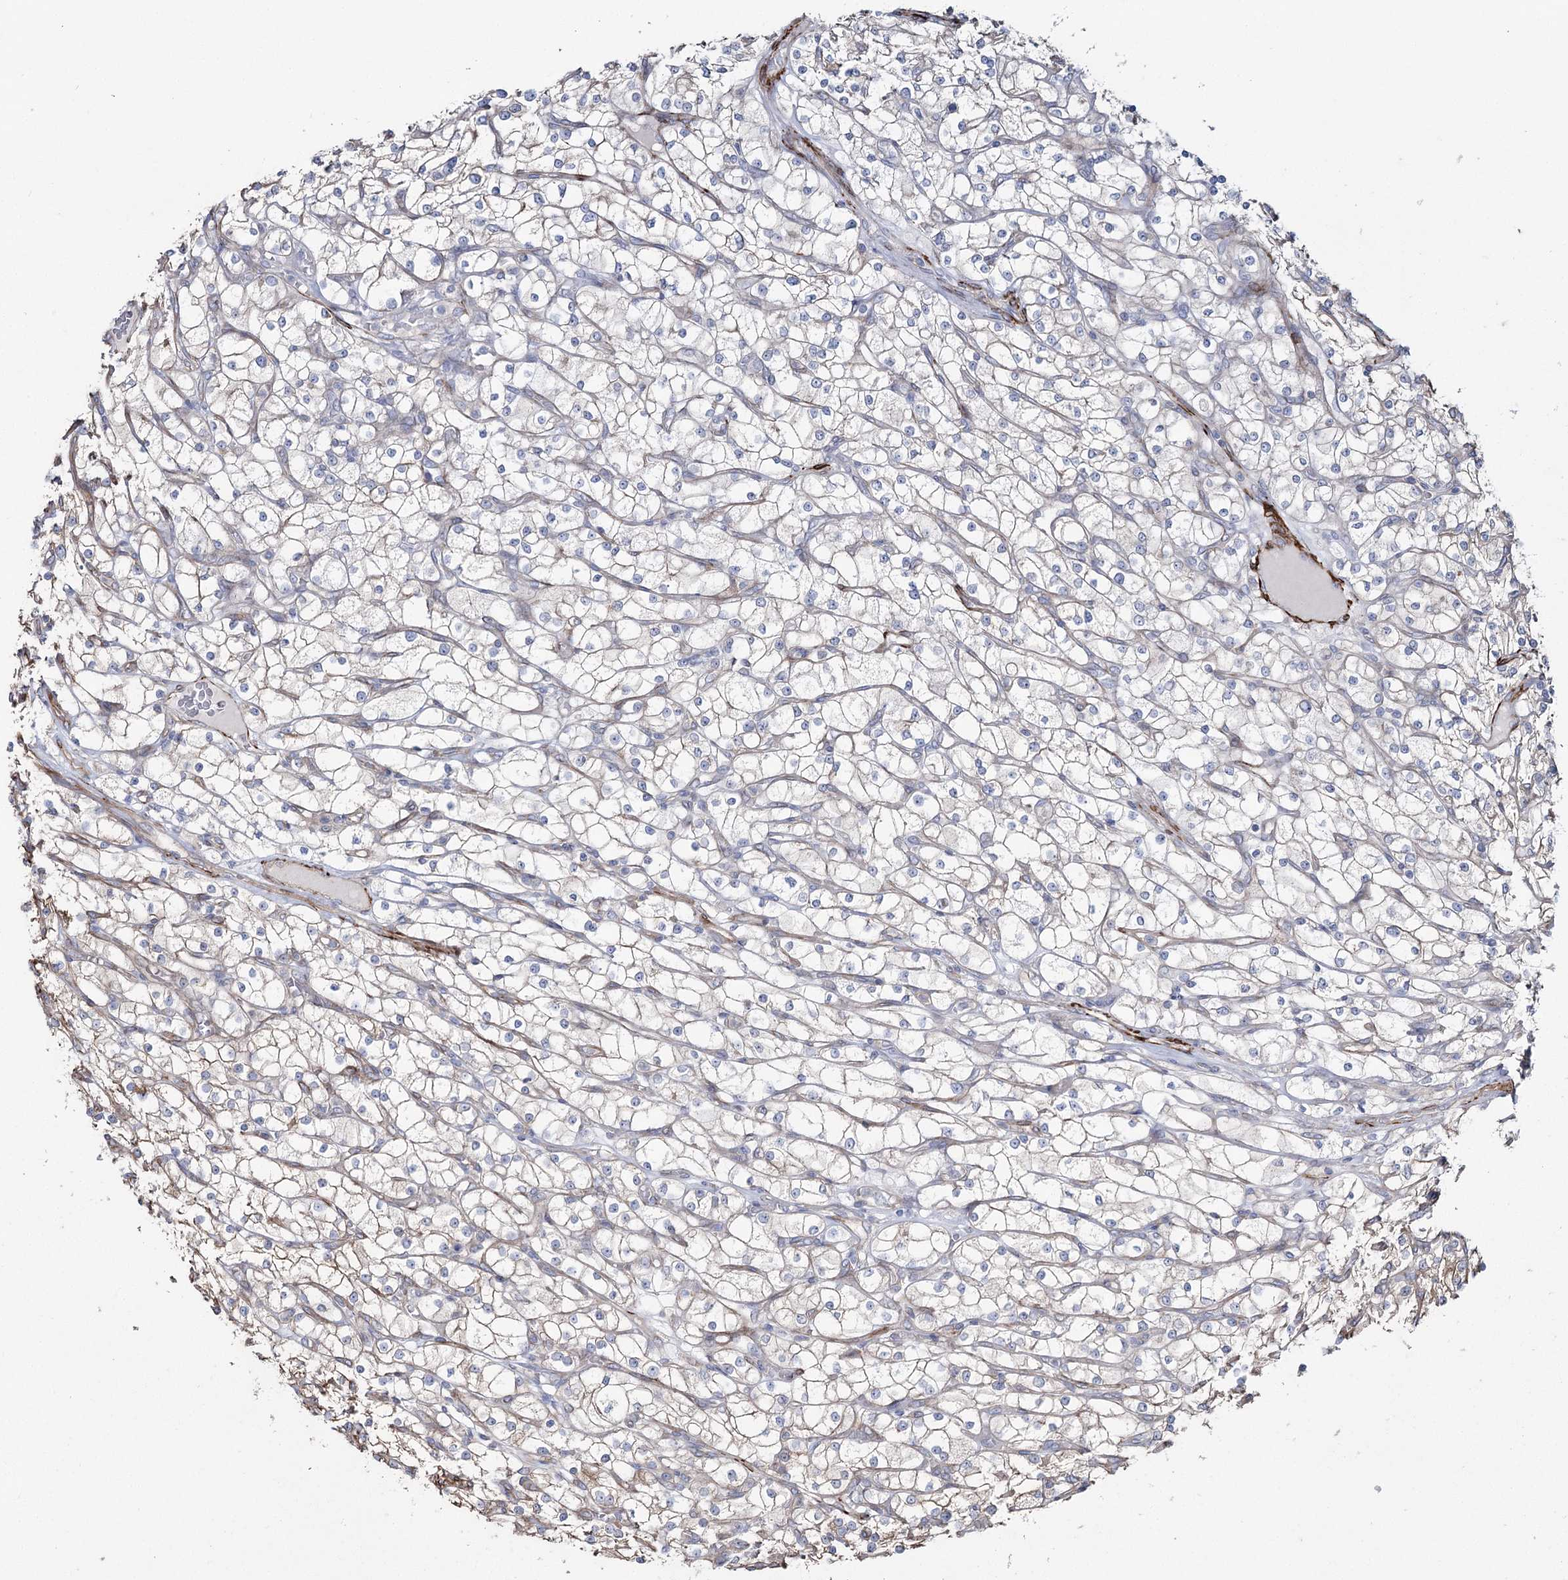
{"staining": {"intensity": "negative", "quantity": "none", "location": "none"}, "tissue": "renal cancer", "cell_type": "Tumor cells", "image_type": "cancer", "snomed": [{"axis": "morphology", "description": "Adenocarcinoma, NOS"}, {"axis": "topography", "description": "Kidney"}], "caption": "Human renal cancer stained for a protein using immunohistochemistry (IHC) exhibits no expression in tumor cells.", "gene": "SUMF1", "patient": {"sex": "male", "age": 80}}